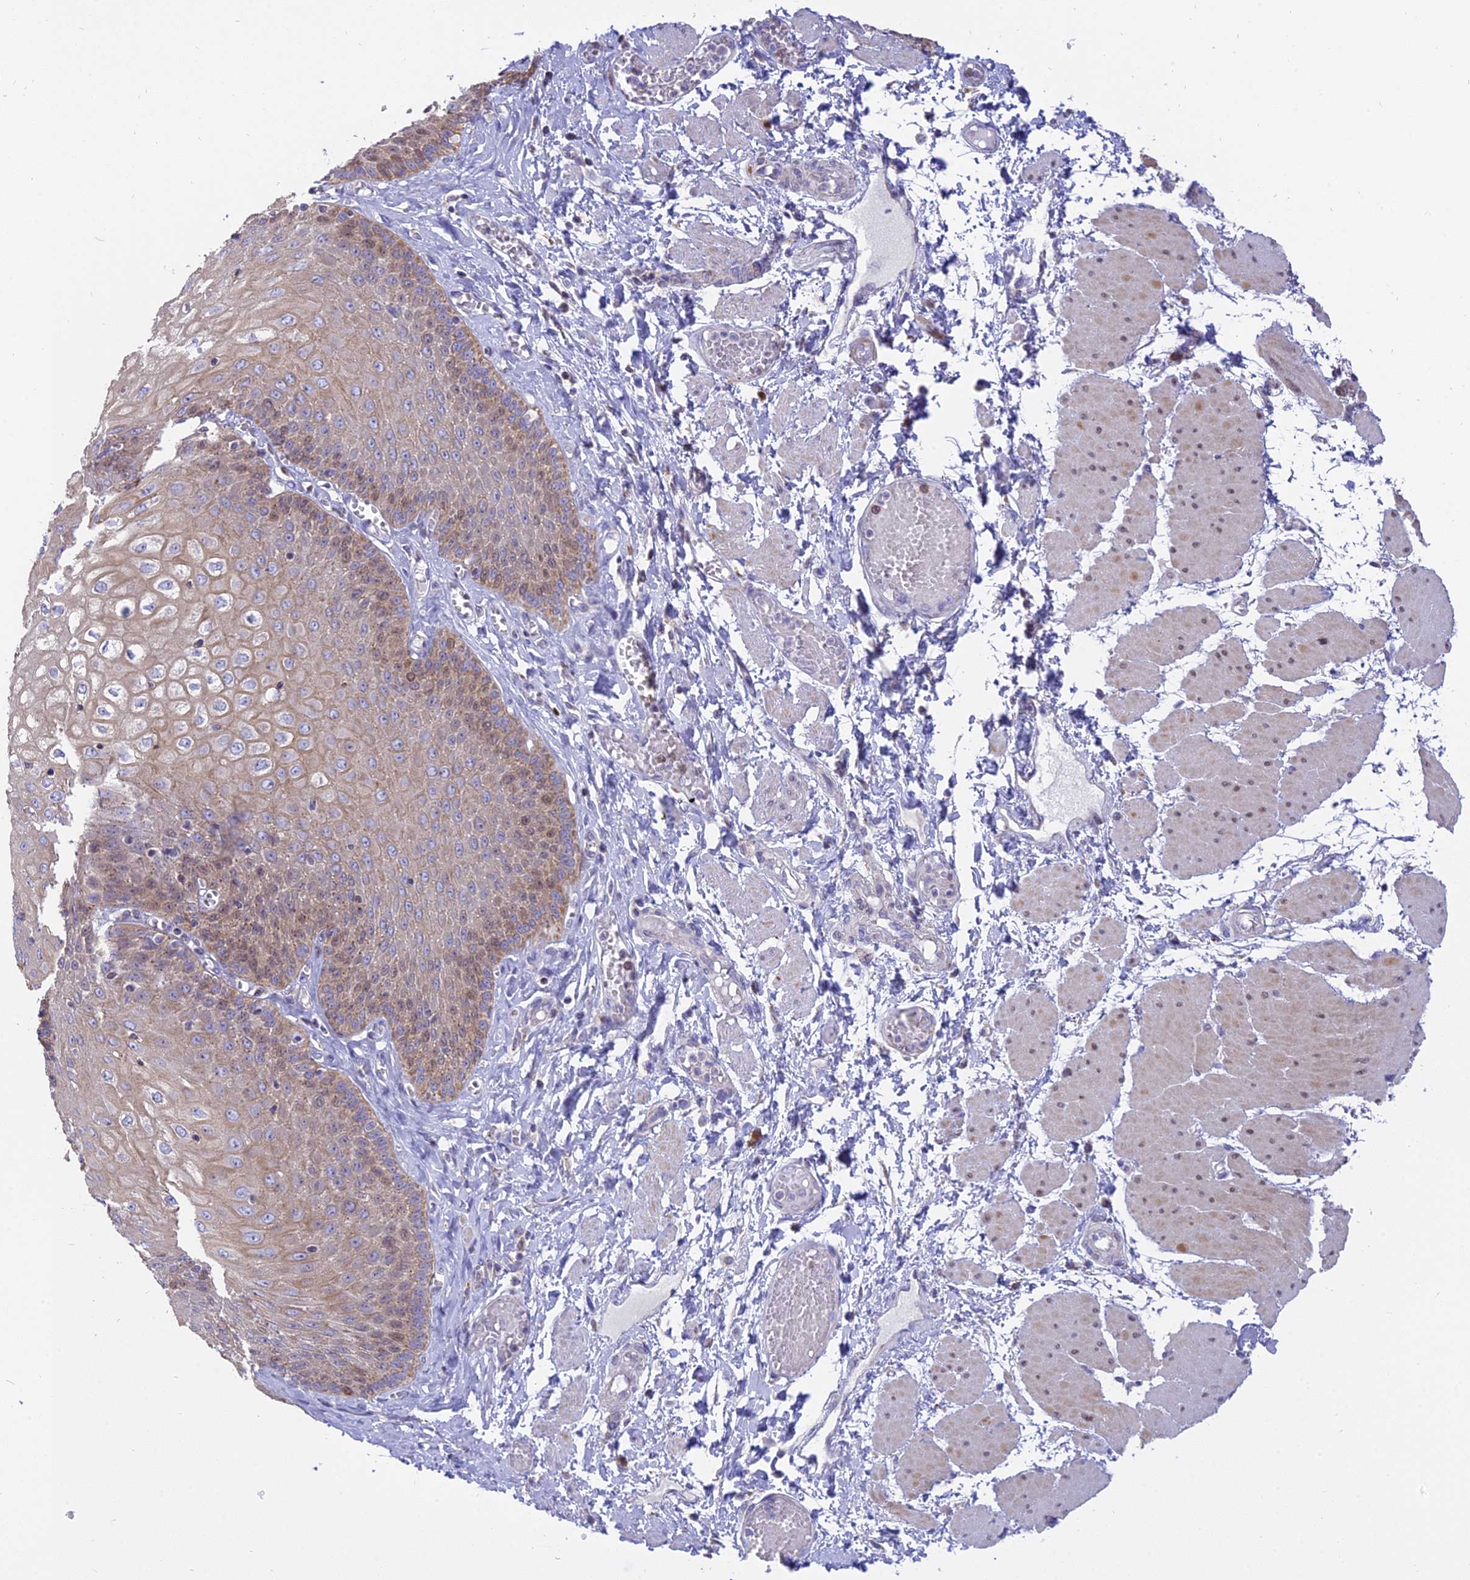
{"staining": {"intensity": "moderate", "quantity": "<25%", "location": "cytoplasmic/membranous,nuclear"}, "tissue": "esophagus", "cell_type": "Squamous epithelial cells", "image_type": "normal", "snomed": [{"axis": "morphology", "description": "Normal tissue, NOS"}, {"axis": "topography", "description": "Esophagus"}], "caption": "Moderate cytoplasmic/membranous,nuclear protein positivity is seen in about <25% of squamous epithelial cells in esophagus. Ihc stains the protein in brown and the nuclei are stained blue.", "gene": "CENPV", "patient": {"sex": "male", "age": 60}}